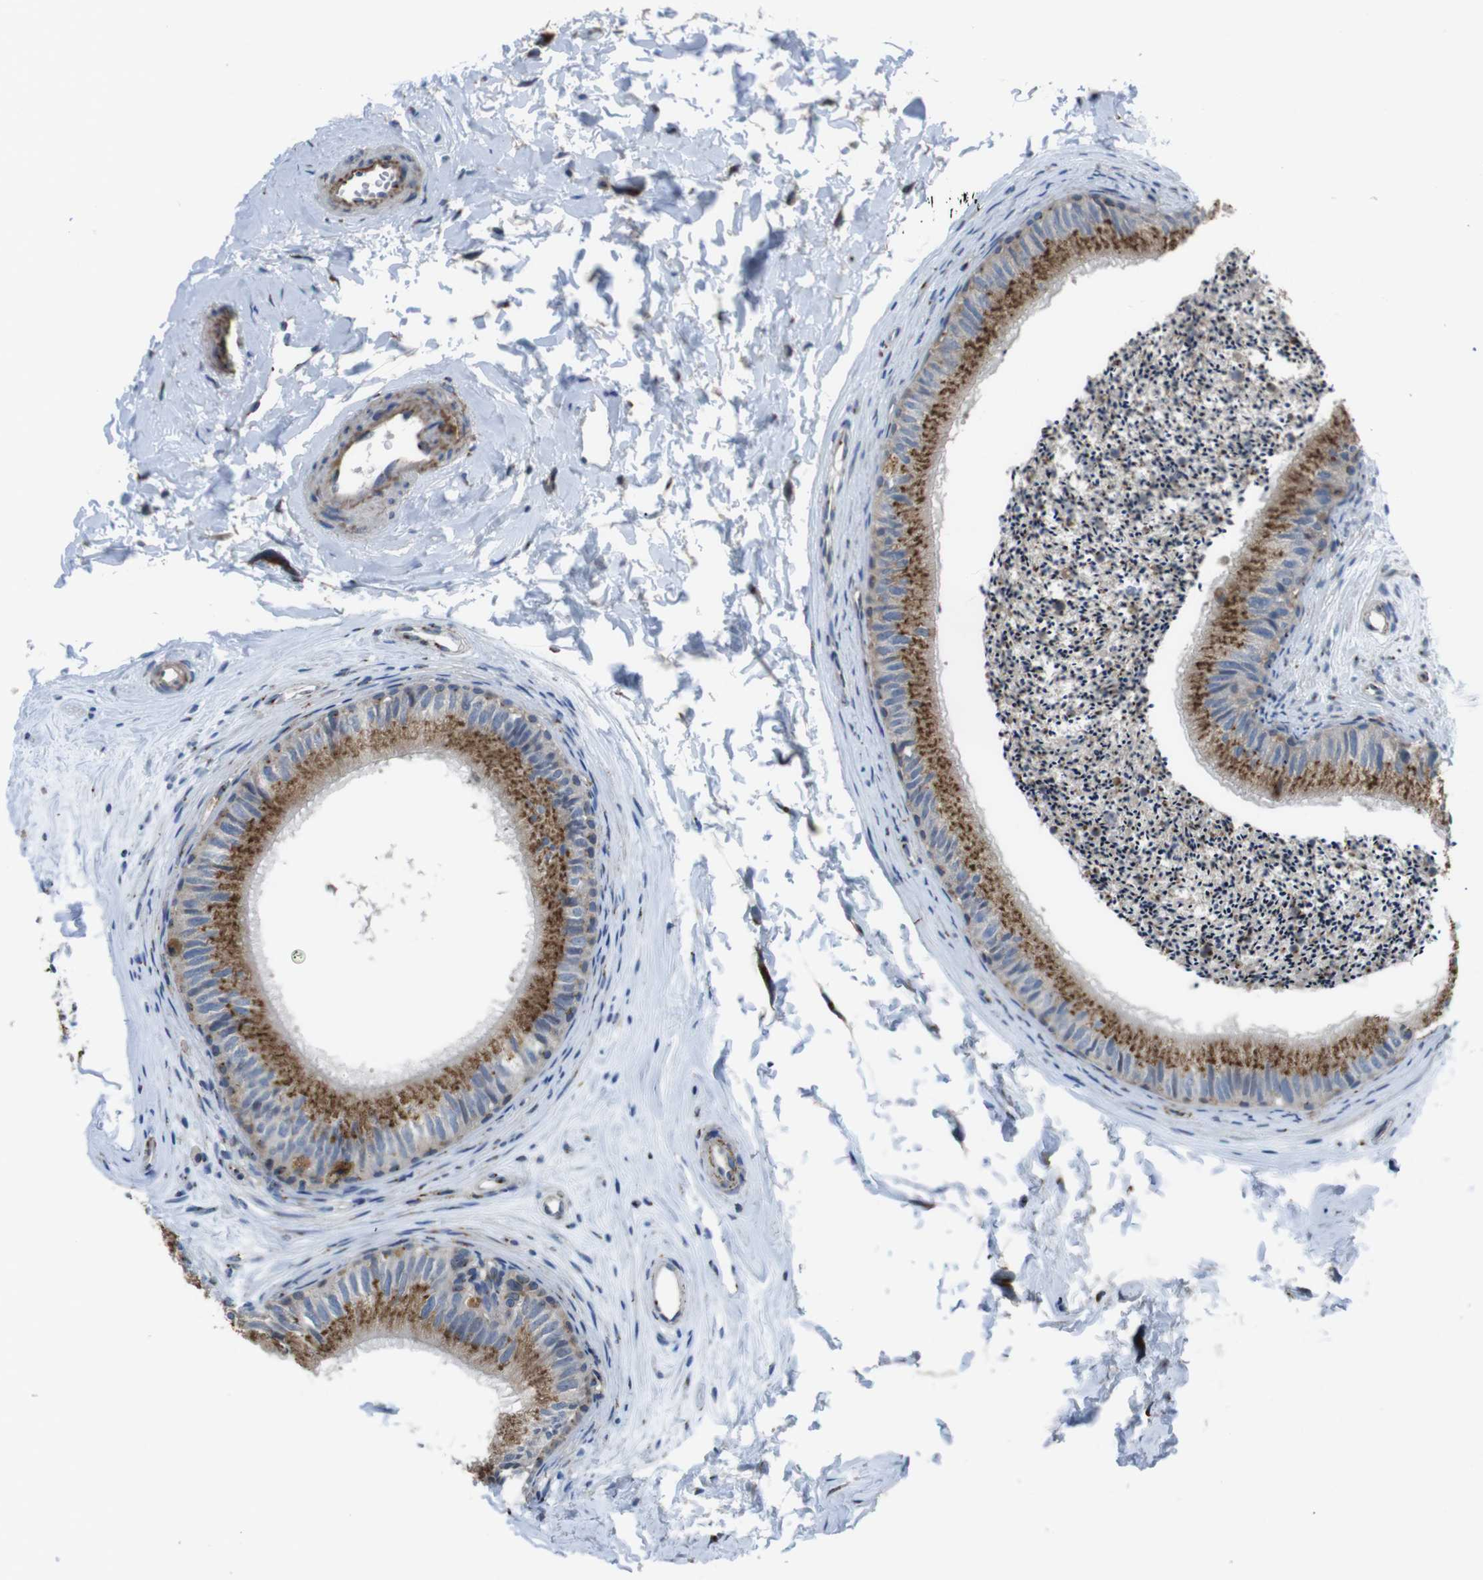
{"staining": {"intensity": "moderate", "quantity": ">75%", "location": "cytoplasmic/membranous"}, "tissue": "epididymis", "cell_type": "Glandular cells", "image_type": "normal", "snomed": [{"axis": "morphology", "description": "Normal tissue, NOS"}, {"axis": "topography", "description": "Epididymis"}], "caption": "The micrograph displays a brown stain indicating the presence of a protein in the cytoplasmic/membranous of glandular cells in epididymis. (DAB IHC, brown staining for protein, blue staining for nuclei).", "gene": "RAB6A", "patient": {"sex": "male", "age": 56}}